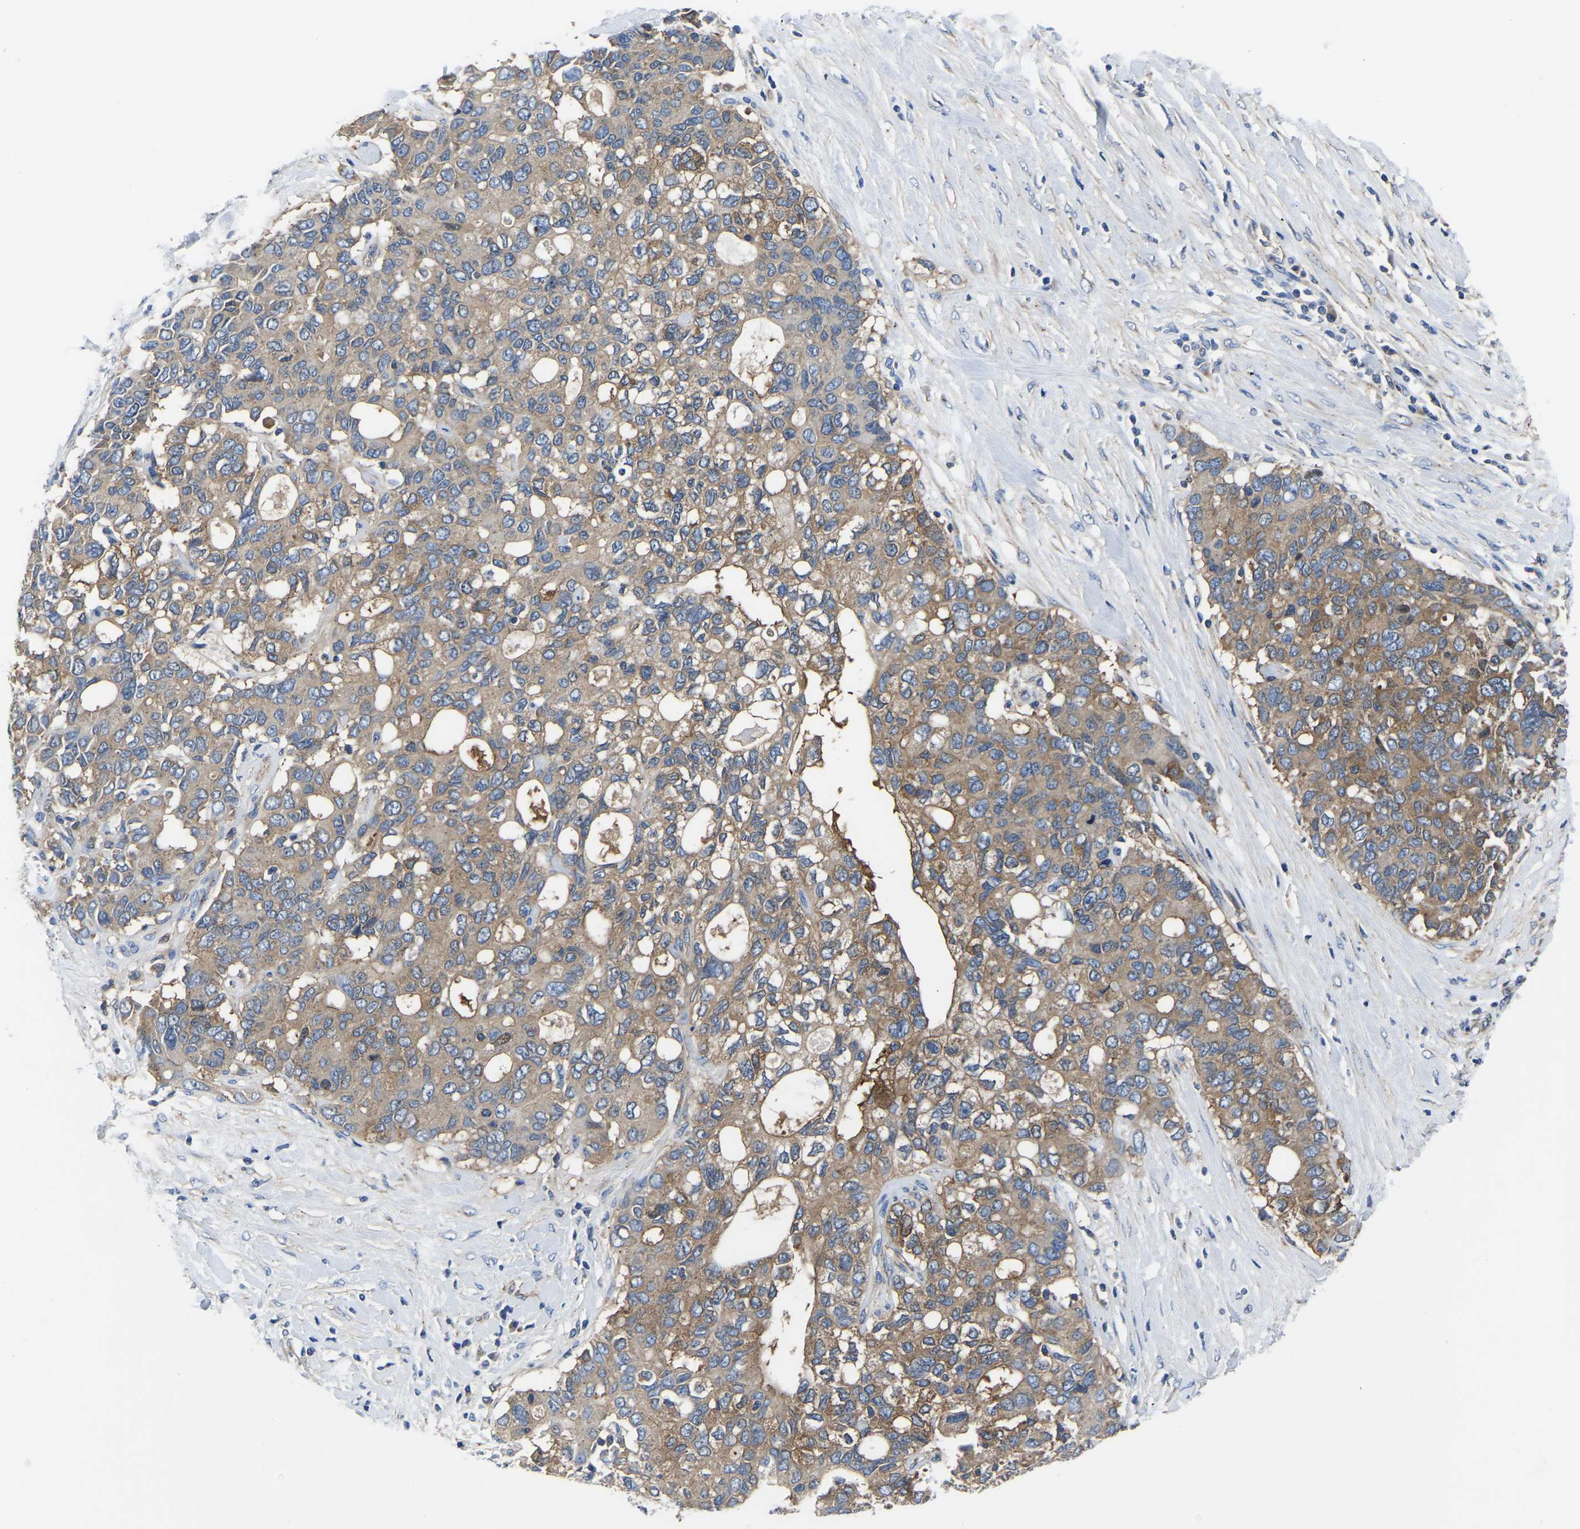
{"staining": {"intensity": "weak", "quantity": ">75%", "location": "cytoplasmic/membranous"}, "tissue": "pancreatic cancer", "cell_type": "Tumor cells", "image_type": "cancer", "snomed": [{"axis": "morphology", "description": "Adenocarcinoma, NOS"}, {"axis": "topography", "description": "Pancreas"}], "caption": "Brown immunohistochemical staining in human pancreatic cancer (adenocarcinoma) displays weak cytoplasmic/membranous staining in approximately >75% of tumor cells. (Brightfield microscopy of DAB IHC at high magnification).", "gene": "TFG", "patient": {"sex": "female", "age": 56}}